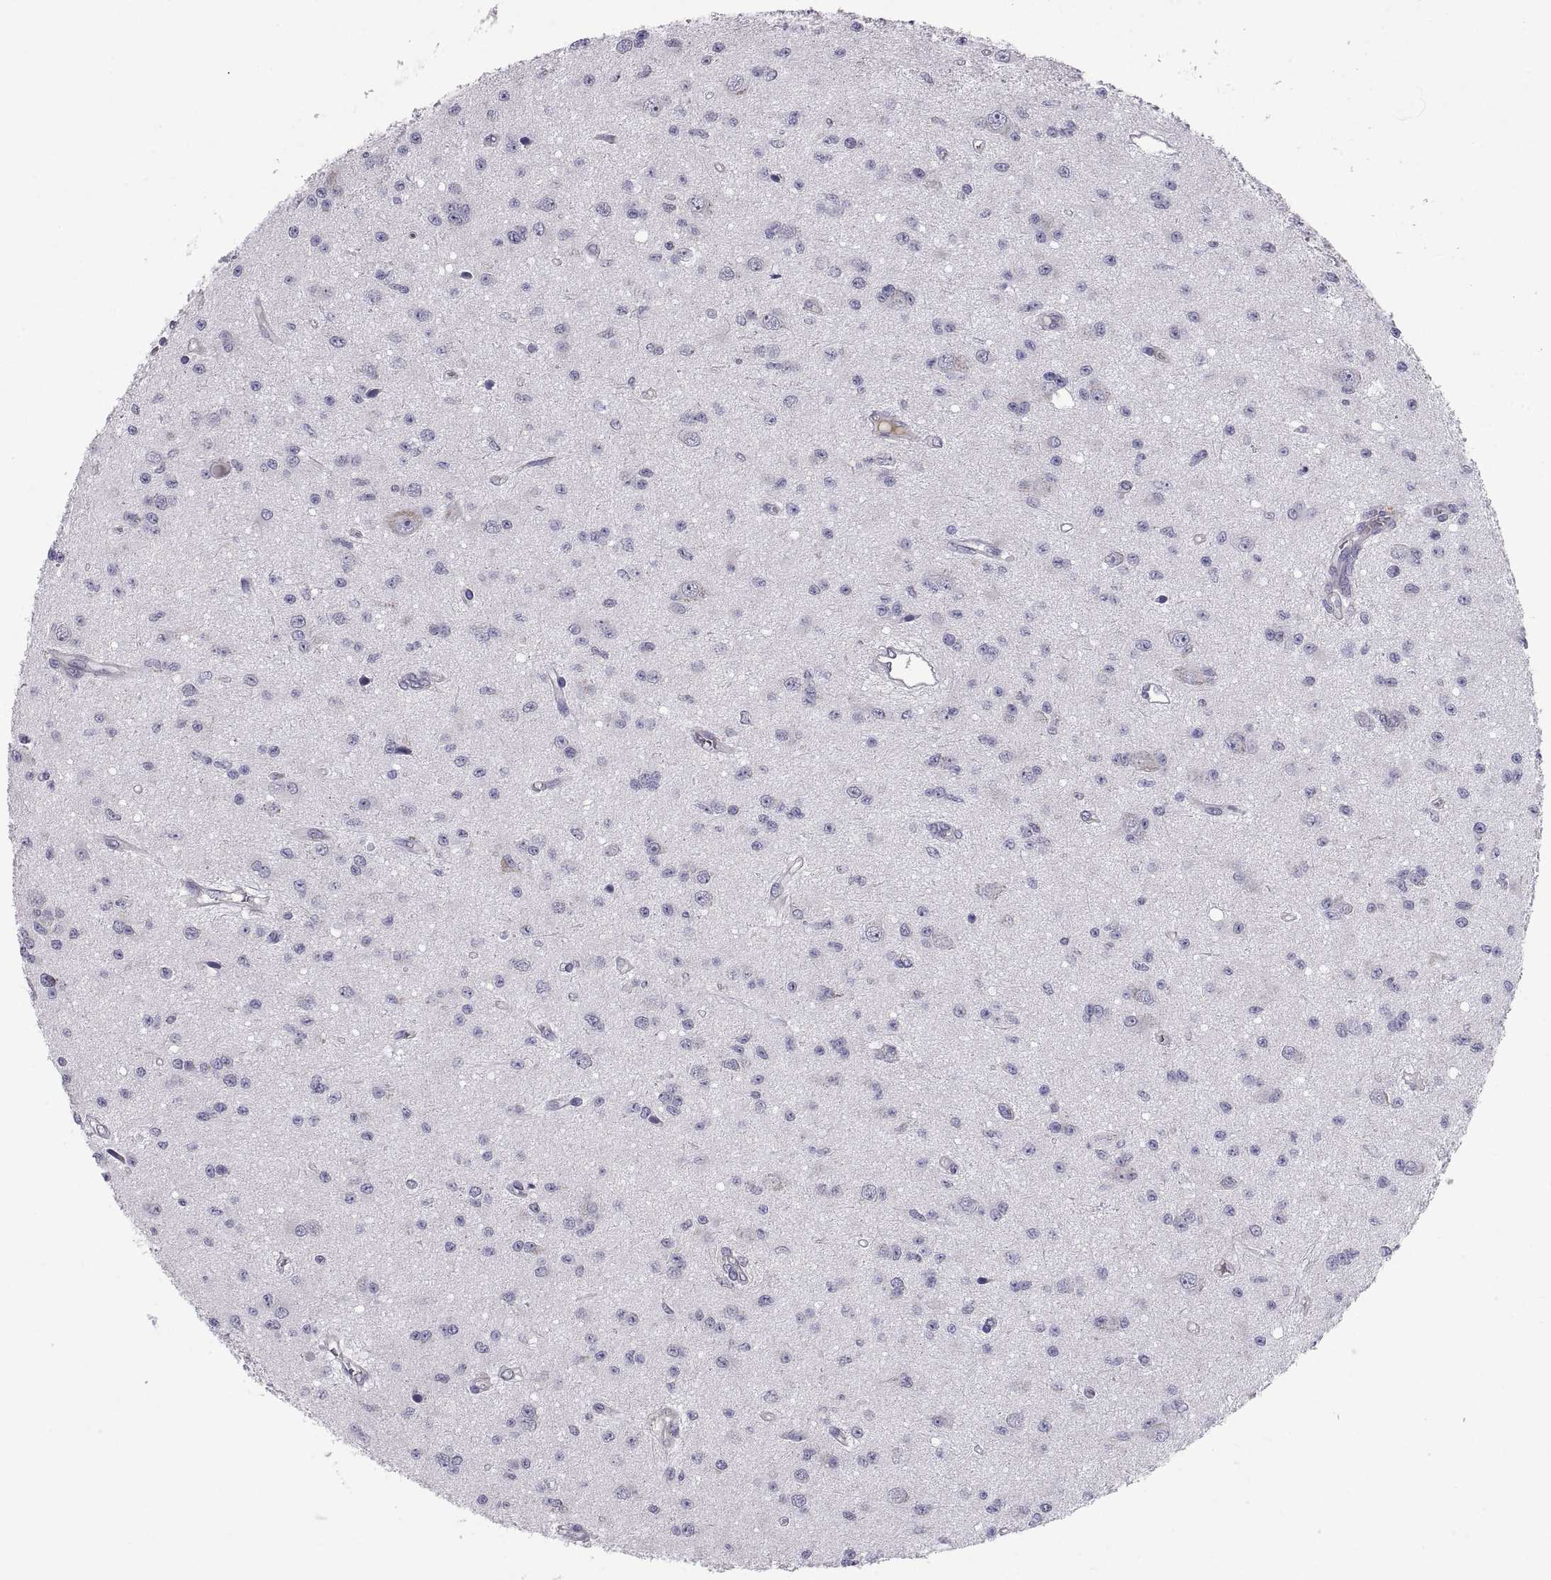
{"staining": {"intensity": "negative", "quantity": "none", "location": "none"}, "tissue": "glioma", "cell_type": "Tumor cells", "image_type": "cancer", "snomed": [{"axis": "morphology", "description": "Glioma, malignant, Low grade"}, {"axis": "topography", "description": "Brain"}], "caption": "DAB immunohistochemical staining of glioma displays no significant staining in tumor cells.", "gene": "PKP1", "patient": {"sex": "female", "age": 45}}